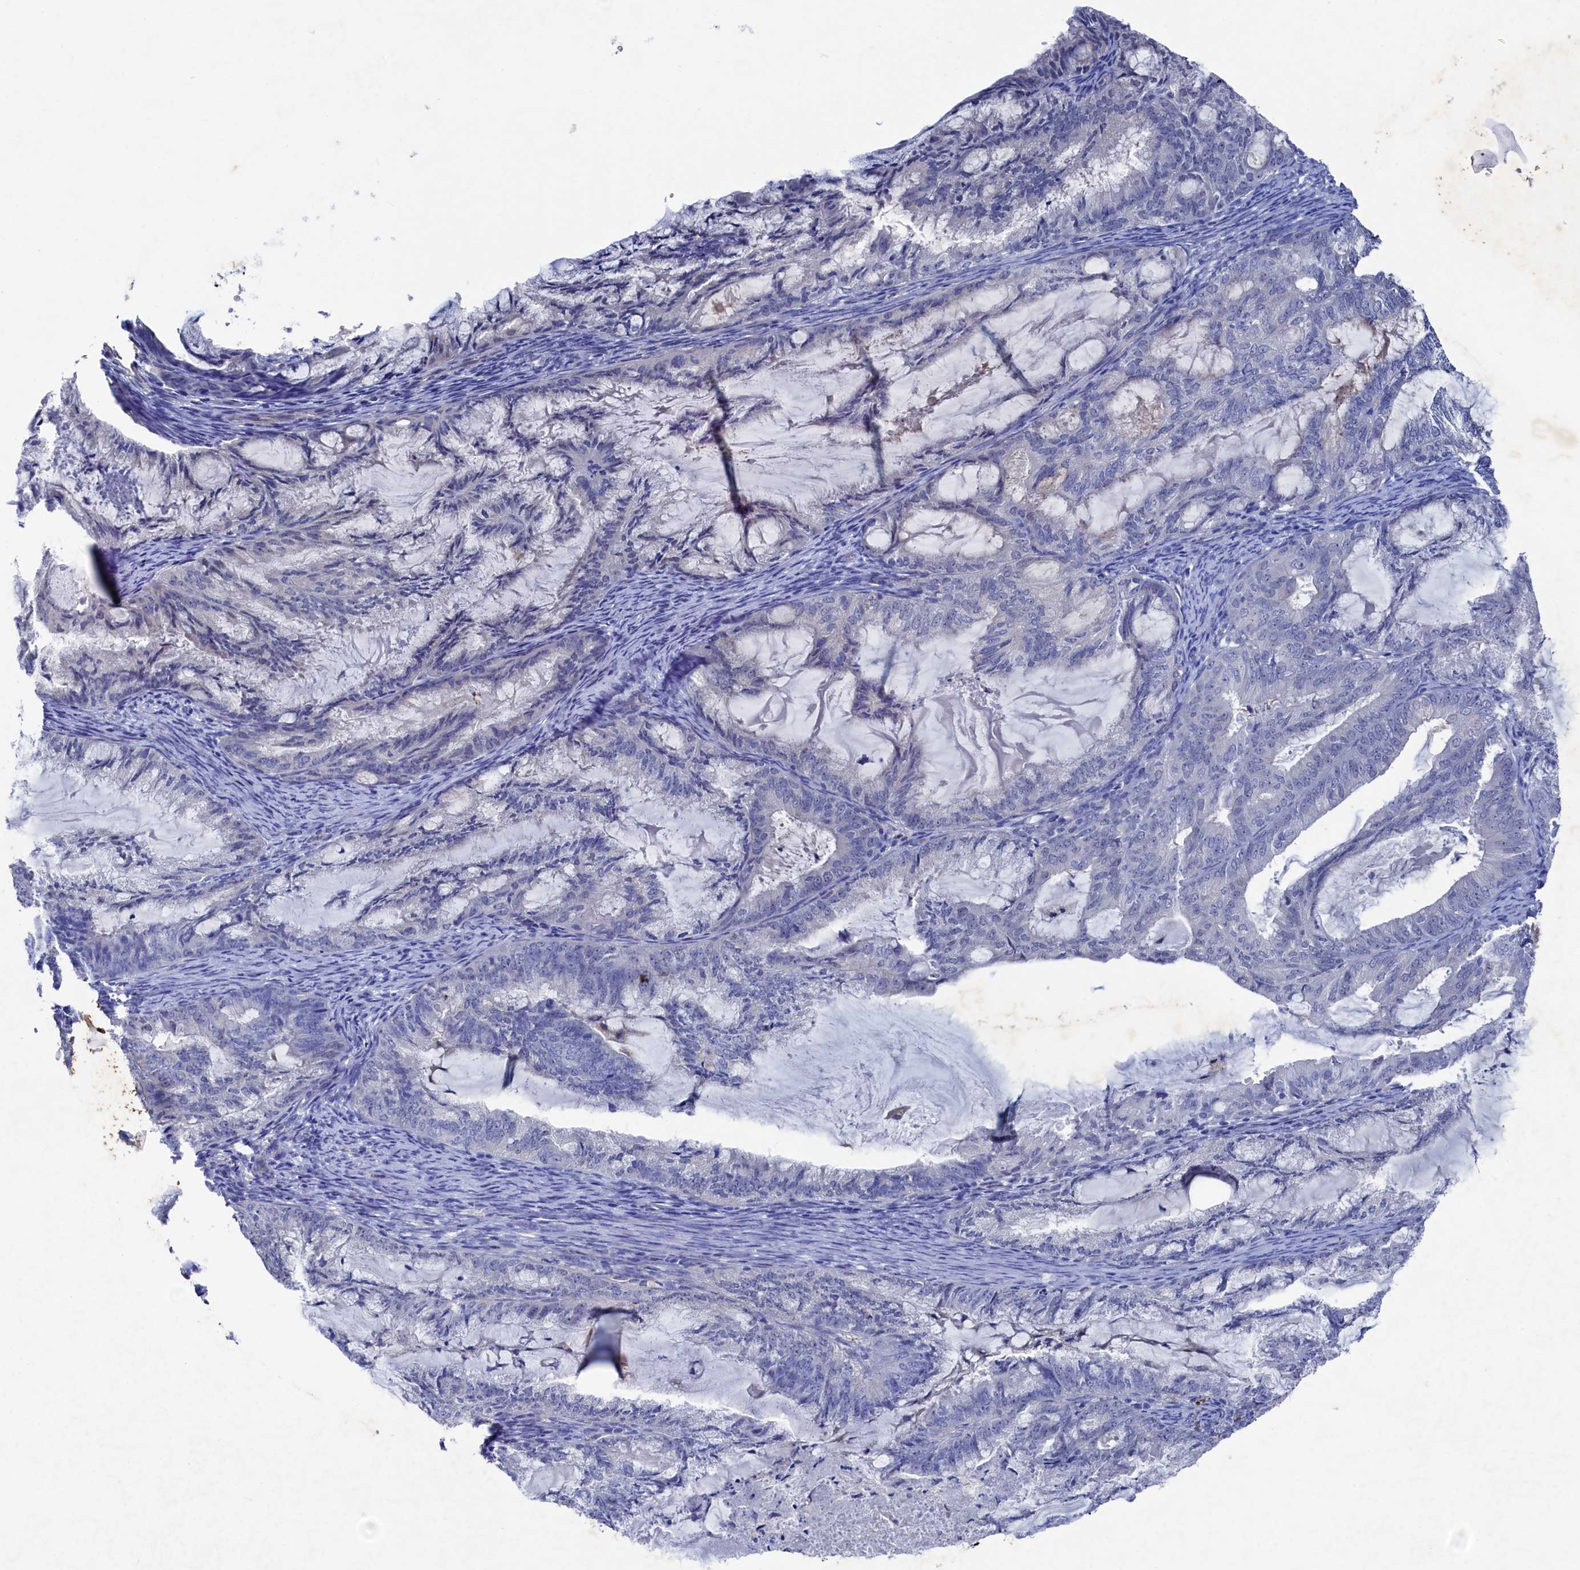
{"staining": {"intensity": "negative", "quantity": "none", "location": "none"}, "tissue": "endometrial cancer", "cell_type": "Tumor cells", "image_type": "cancer", "snomed": [{"axis": "morphology", "description": "Adenocarcinoma, NOS"}, {"axis": "topography", "description": "Endometrium"}], "caption": "Tumor cells are negative for brown protein staining in endometrial adenocarcinoma.", "gene": "RNH1", "patient": {"sex": "female", "age": 86}}